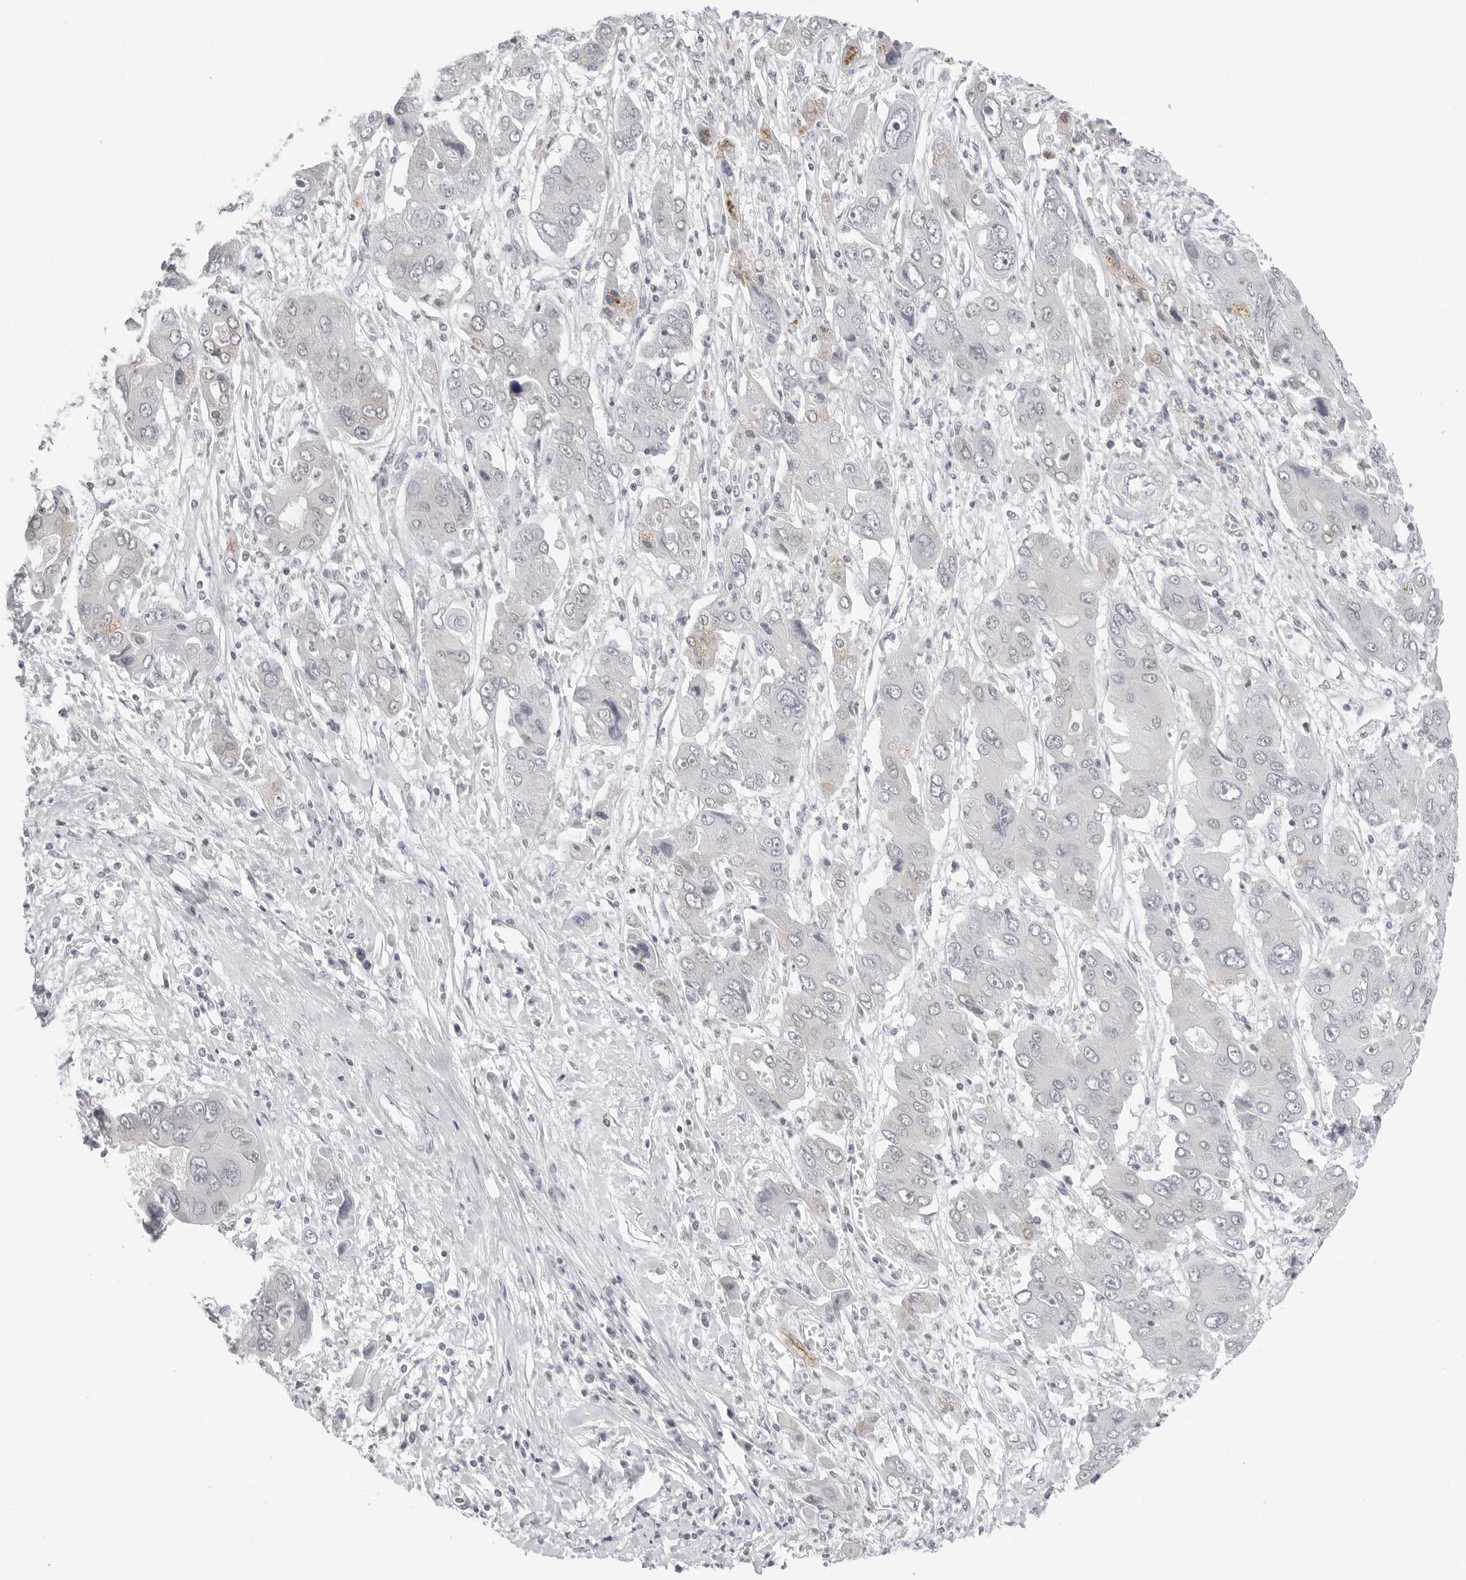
{"staining": {"intensity": "negative", "quantity": "none", "location": "none"}, "tissue": "liver cancer", "cell_type": "Tumor cells", "image_type": "cancer", "snomed": [{"axis": "morphology", "description": "Cholangiocarcinoma"}, {"axis": "topography", "description": "Liver"}], "caption": "A high-resolution histopathology image shows immunohistochemistry (IHC) staining of cholangiocarcinoma (liver), which displays no significant staining in tumor cells.", "gene": "FLG2", "patient": {"sex": "male", "age": 67}}